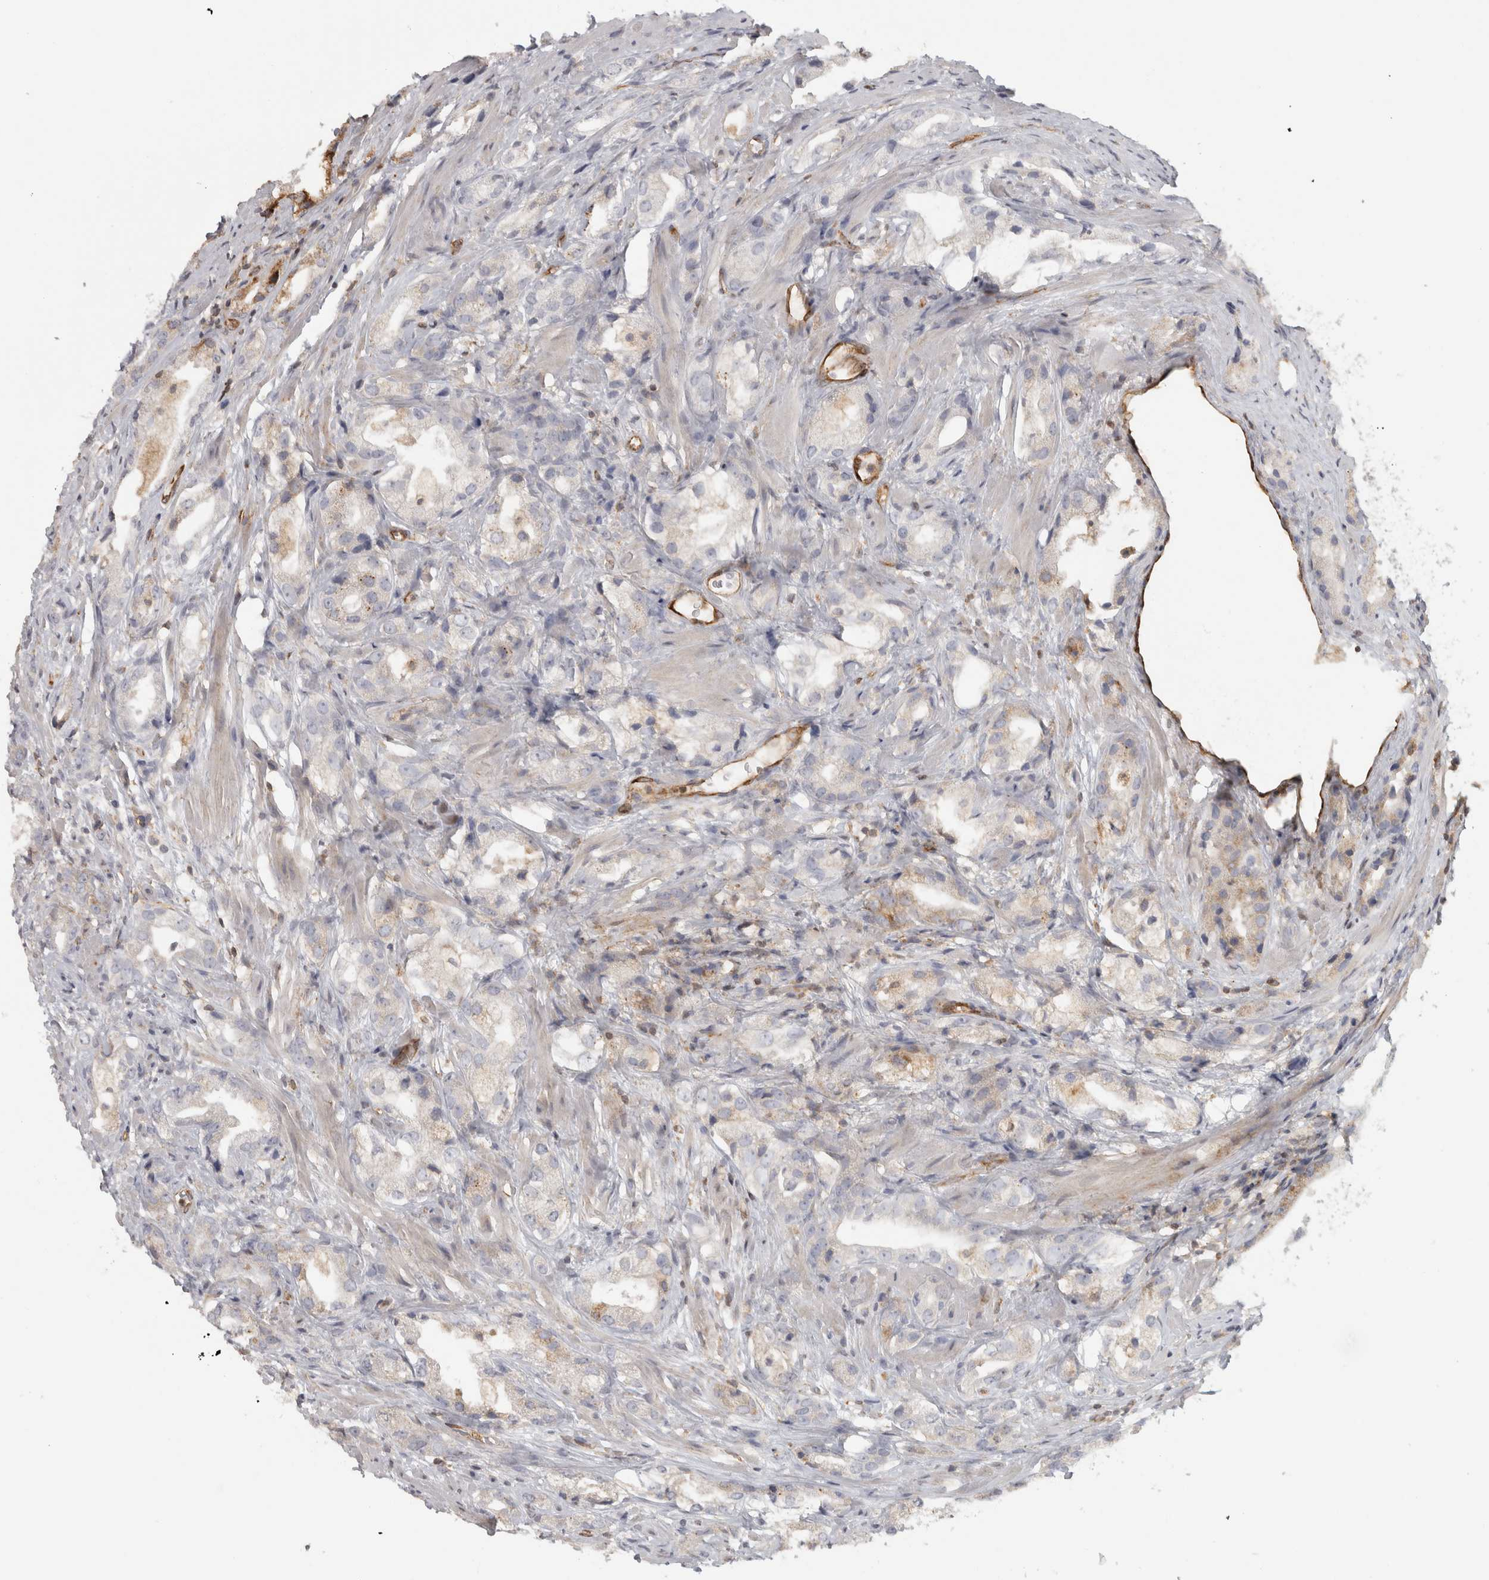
{"staining": {"intensity": "negative", "quantity": "none", "location": "none"}, "tissue": "prostate cancer", "cell_type": "Tumor cells", "image_type": "cancer", "snomed": [{"axis": "morphology", "description": "Adenocarcinoma, High grade"}, {"axis": "topography", "description": "Prostate"}], "caption": "DAB (3,3'-diaminobenzidine) immunohistochemical staining of prostate cancer exhibits no significant expression in tumor cells.", "gene": "HLA-E", "patient": {"sex": "male", "age": 63}}